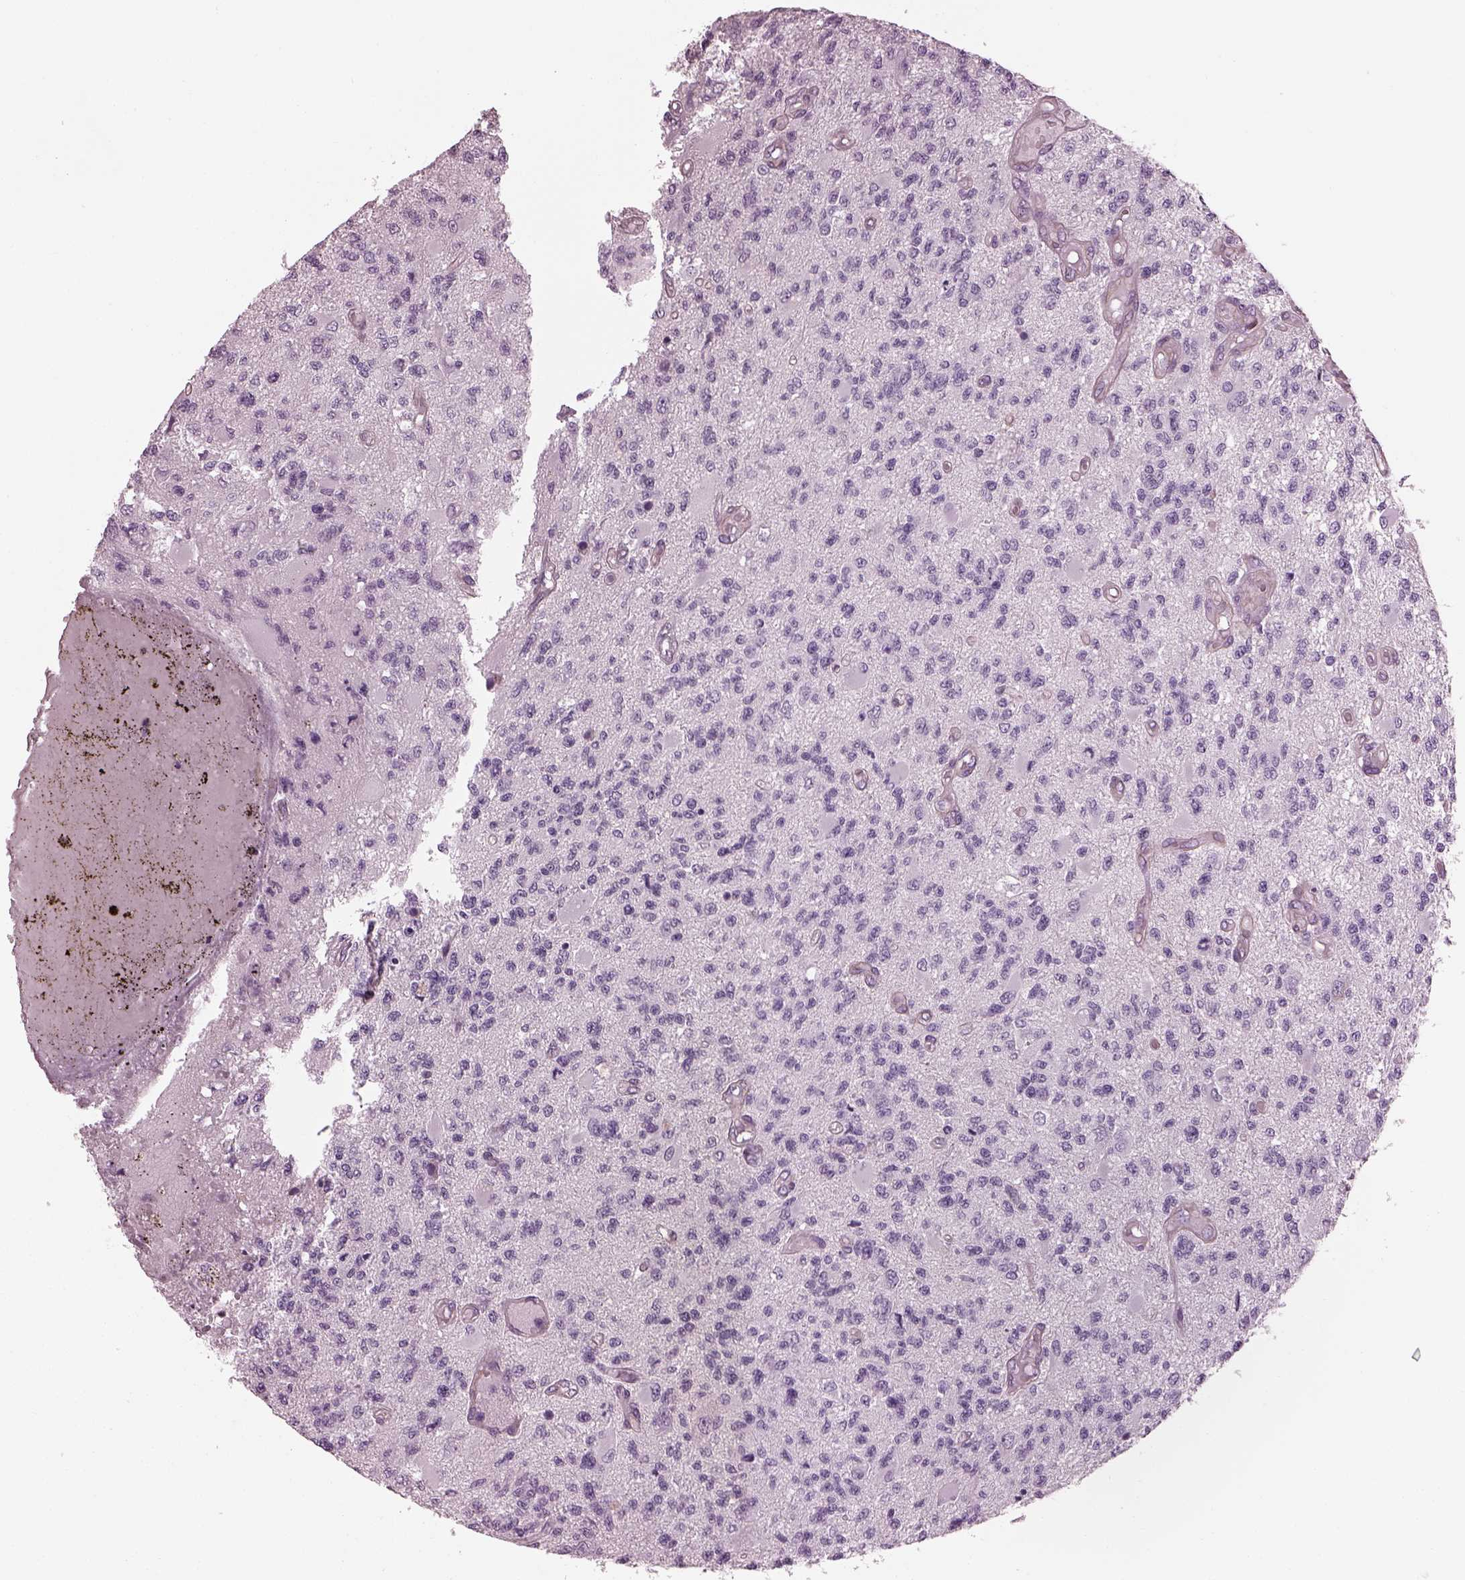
{"staining": {"intensity": "negative", "quantity": "none", "location": "none"}, "tissue": "glioma", "cell_type": "Tumor cells", "image_type": "cancer", "snomed": [{"axis": "morphology", "description": "Glioma, malignant, High grade"}, {"axis": "topography", "description": "Brain"}], "caption": "IHC micrograph of glioma stained for a protein (brown), which demonstrates no staining in tumor cells.", "gene": "BFSP1", "patient": {"sex": "female", "age": 63}}